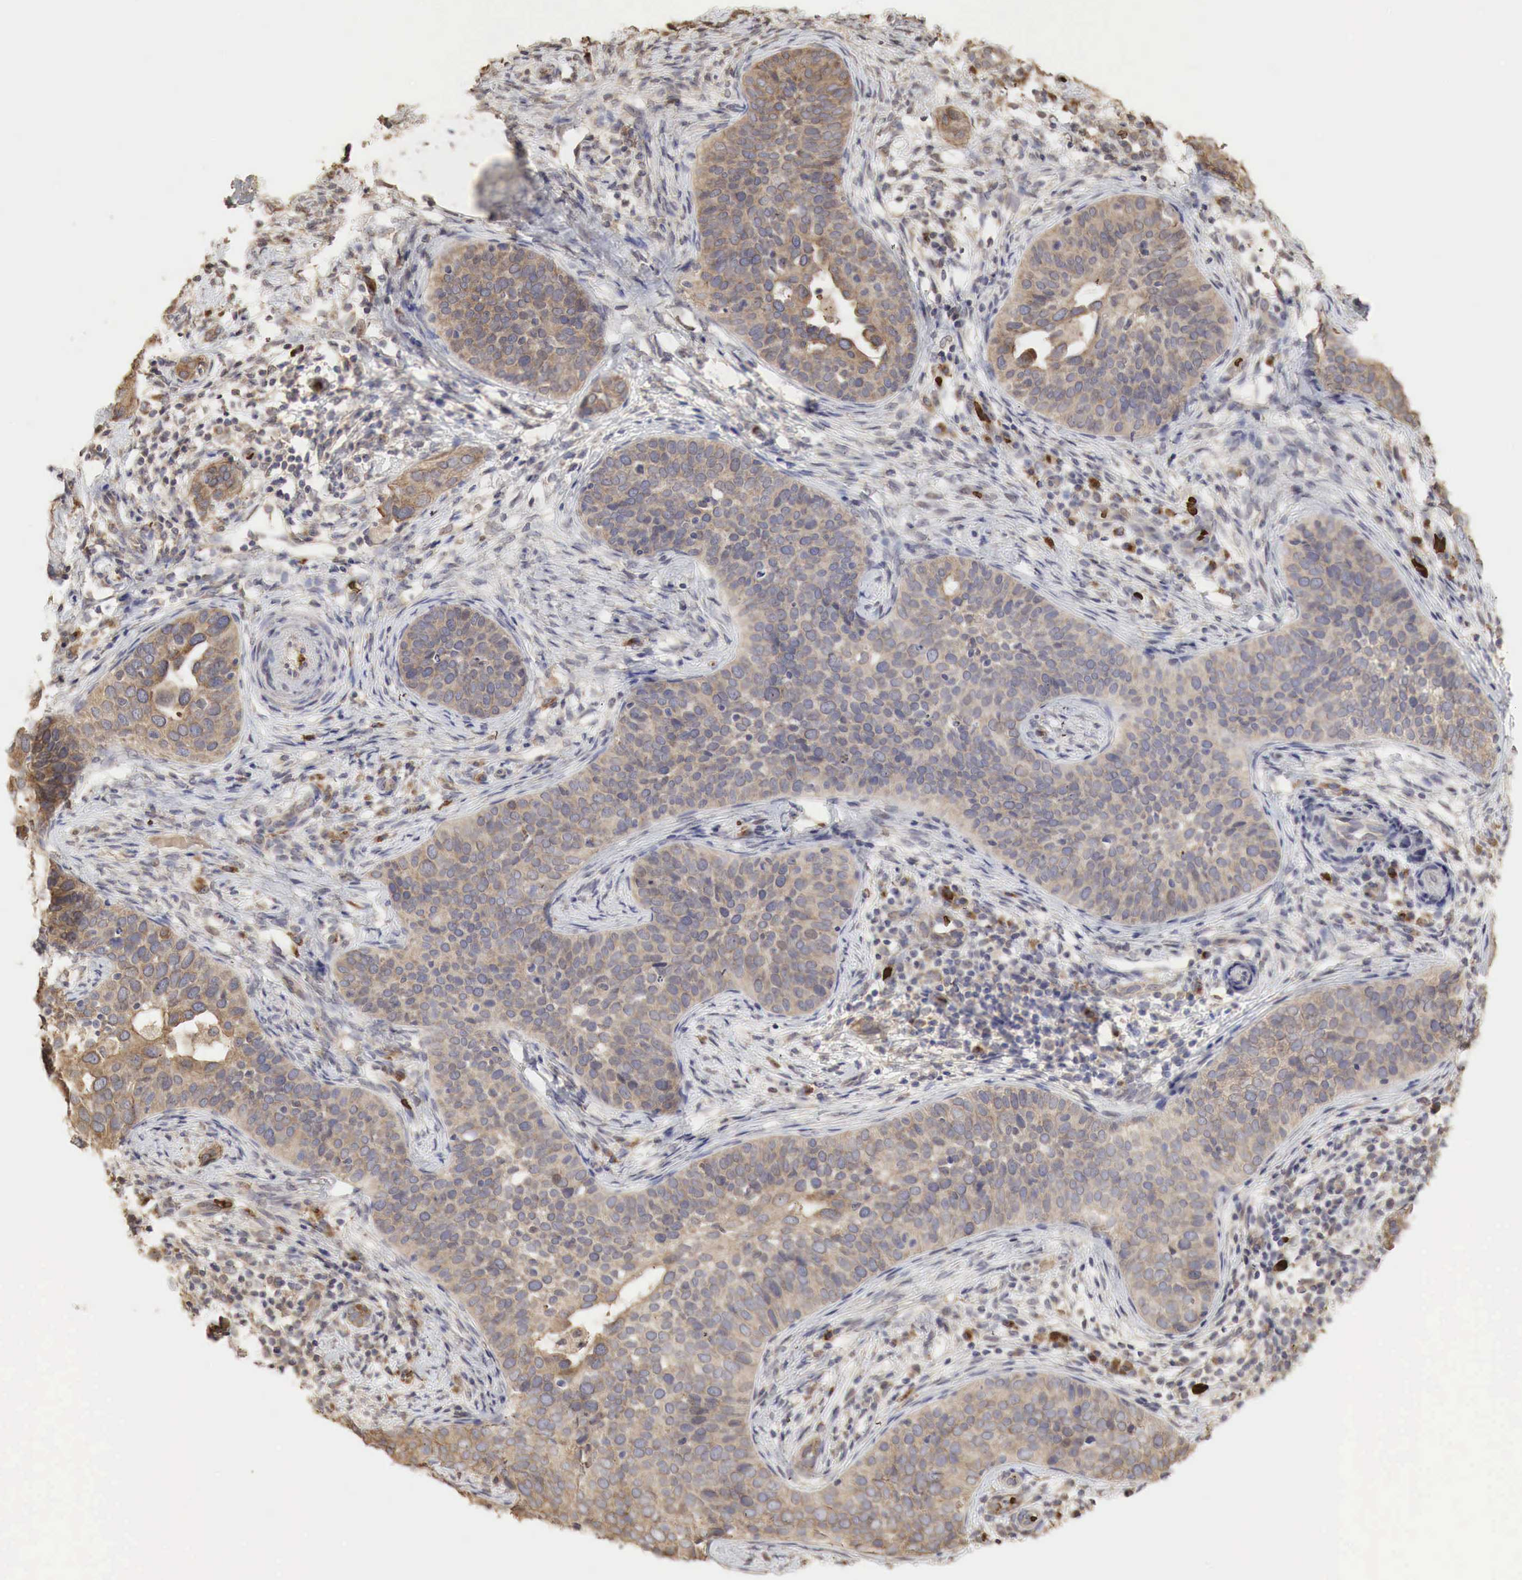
{"staining": {"intensity": "weak", "quantity": ">75%", "location": "cytoplasmic/membranous"}, "tissue": "cervical cancer", "cell_type": "Tumor cells", "image_type": "cancer", "snomed": [{"axis": "morphology", "description": "Squamous cell carcinoma, NOS"}, {"axis": "topography", "description": "Cervix"}], "caption": "Cervical cancer (squamous cell carcinoma) stained with a brown dye shows weak cytoplasmic/membranous positive staining in about >75% of tumor cells.", "gene": "PABPC5", "patient": {"sex": "female", "age": 31}}